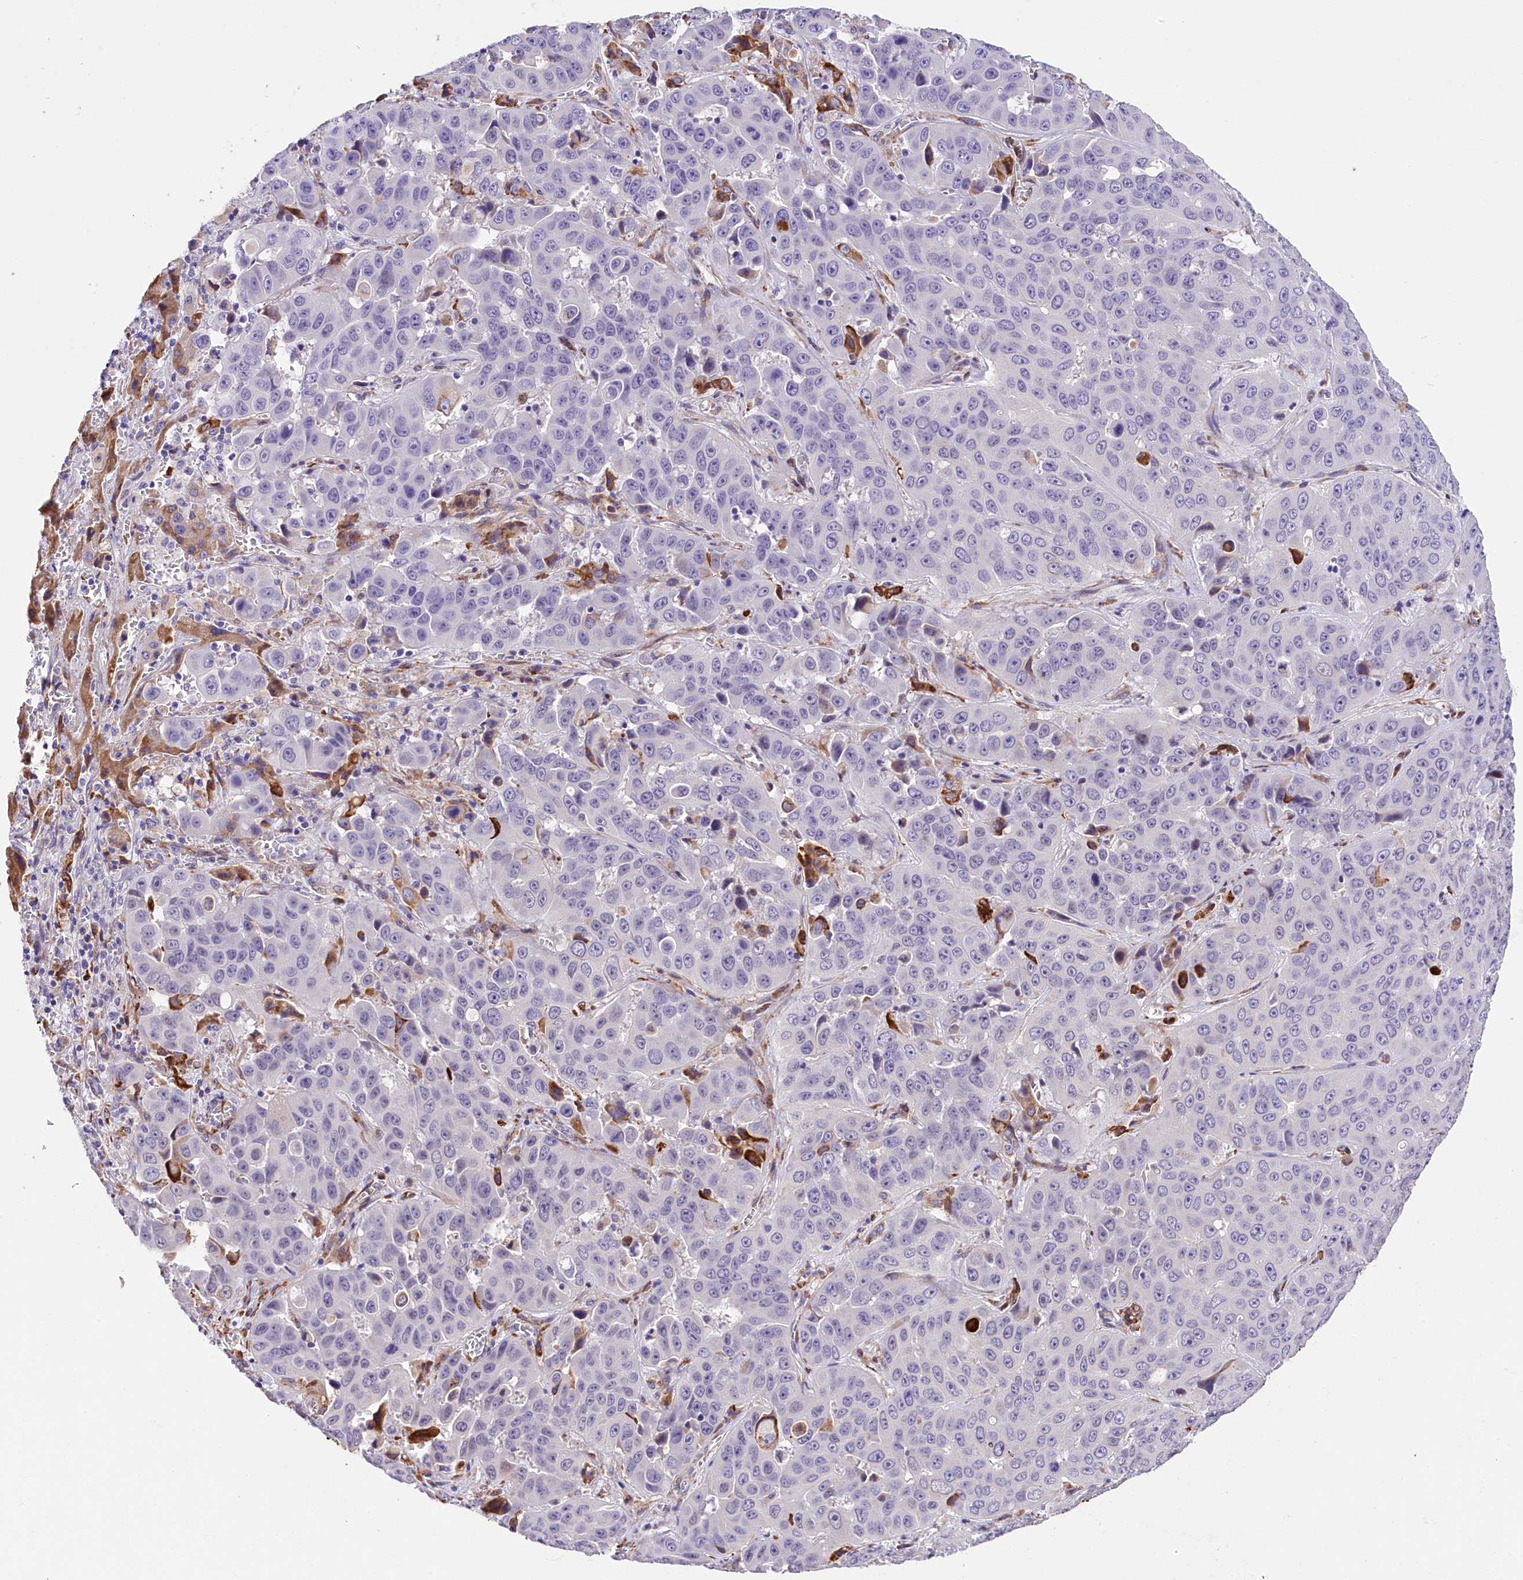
{"staining": {"intensity": "negative", "quantity": "none", "location": "none"}, "tissue": "liver cancer", "cell_type": "Tumor cells", "image_type": "cancer", "snomed": [{"axis": "morphology", "description": "Cholangiocarcinoma"}, {"axis": "topography", "description": "Liver"}], "caption": "Tumor cells show no significant staining in liver cancer.", "gene": "ITGA1", "patient": {"sex": "female", "age": 52}}